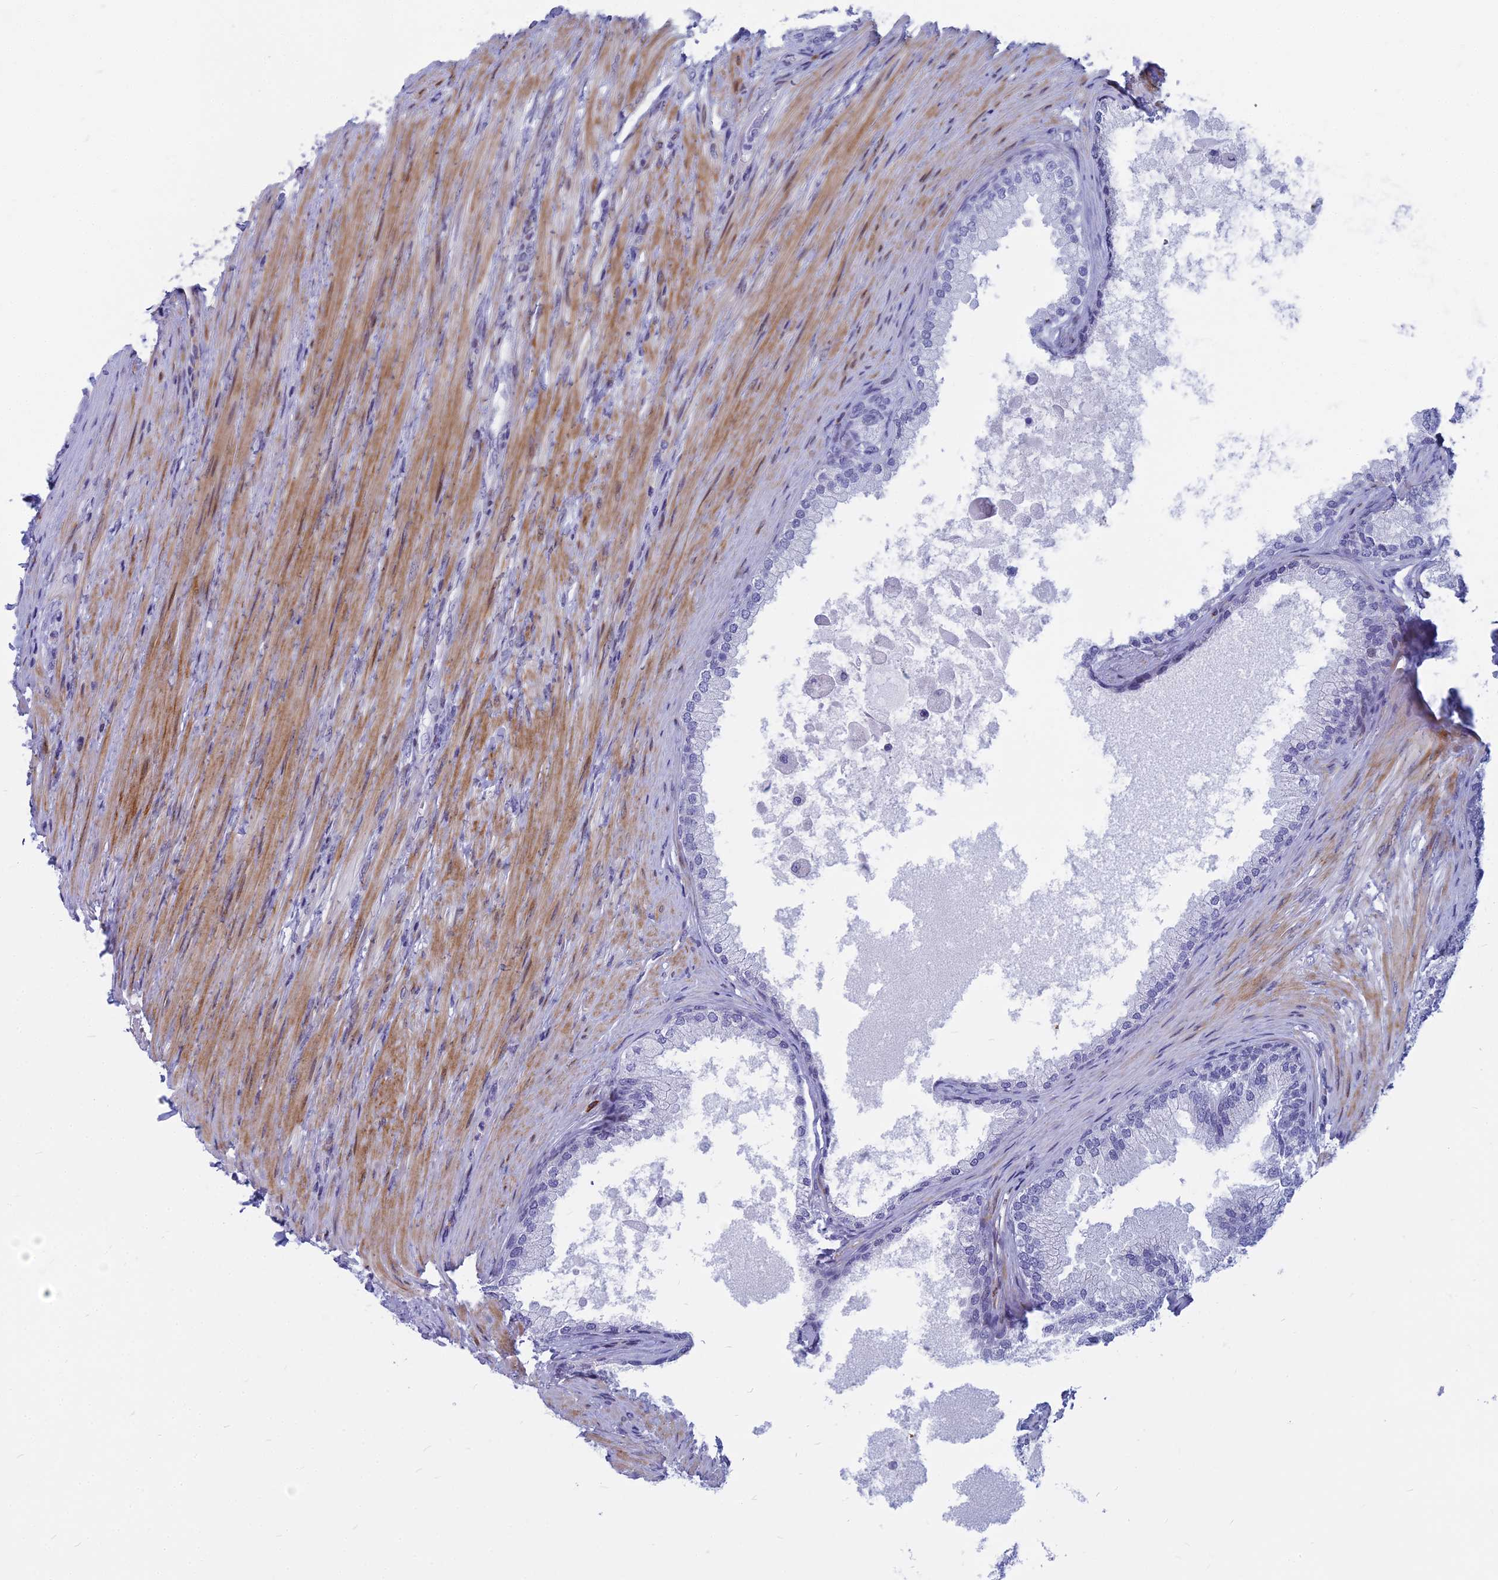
{"staining": {"intensity": "negative", "quantity": "none", "location": "none"}, "tissue": "prostate", "cell_type": "Glandular cells", "image_type": "normal", "snomed": [{"axis": "morphology", "description": "Normal tissue, NOS"}, {"axis": "topography", "description": "Prostate"}], "caption": "Glandular cells are negative for protein expression in unremarkable human prostate. The staining was performed using DAB (3,3'-diaminobenzidine) to visualize the protein expression in brown, while the nuclei were stained in blue with hematoxylin (Magnification: 20x).", "gene": "MYBPC2", "patient": {"sex": "male", "age": 76}}